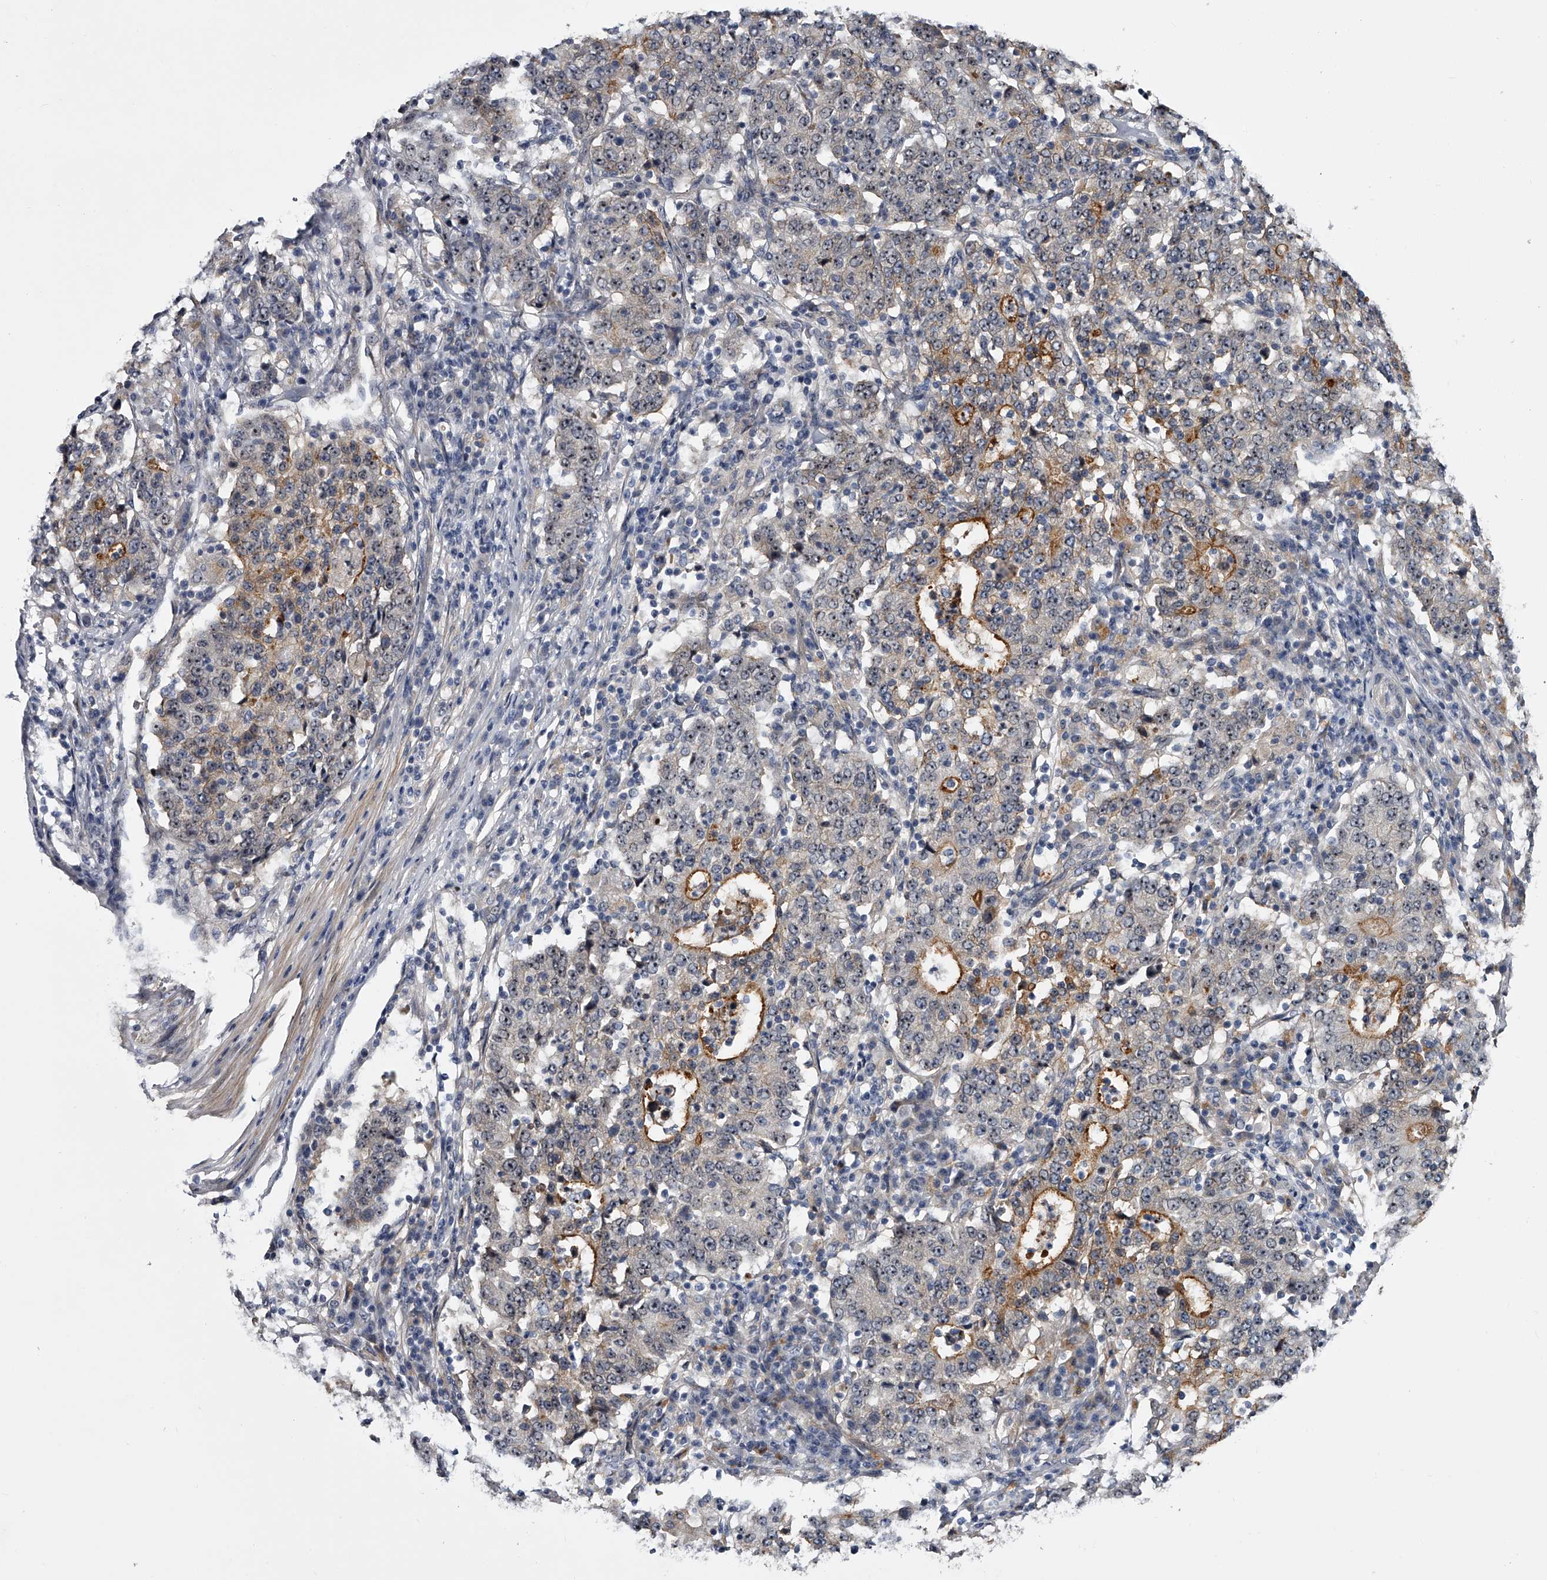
{"staining": {"intensity": "moderate", "quantity": "<25%", "location": "cytoplasmic/membranous,nuclear"}, "tissue": "stomach cancer", "cell_type": "Tumor cells", "image_type": "cancer", "snomed": [{"axis": "morphology", "description": "Adenocarcinoma, NOS"}, {"axis": "topography", "description": "Stomach"}], "caption": "Tumor cells demonstrate low levels of moderate cytoplasmic/membranous and nuclear expression in approximately <25% of cells in stomach cancer. (Brightfield microscopy of DAB IHC at high magnification).", "gene": "MDN1", "patient": {"sex": "male", "age": 59}}